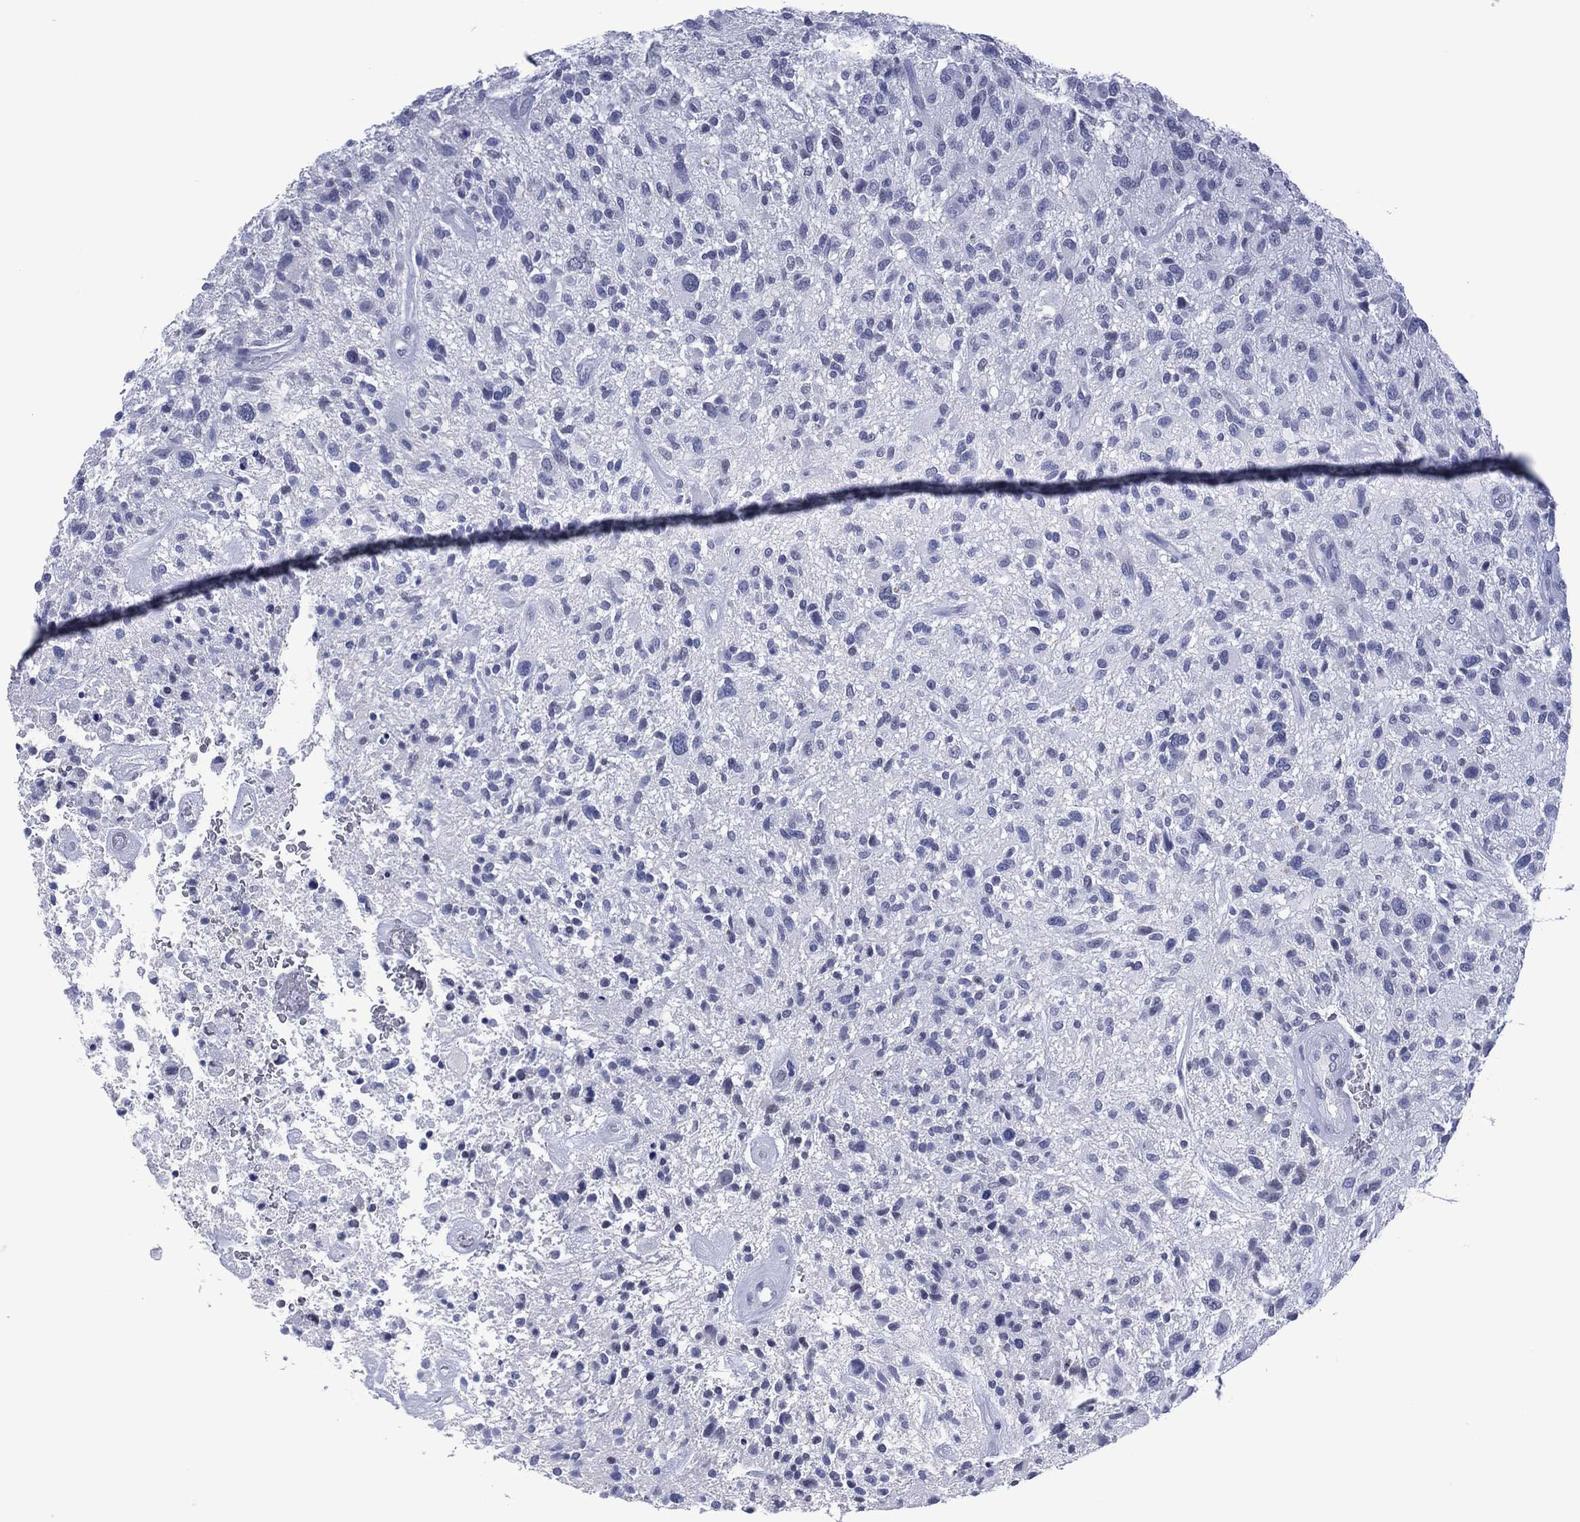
{"staining": {"intensity": "negative", "quantity": "none", "location": "none"}, "tissue": "glioma", "cell_type": "Tumor cells", "image_type": "cancer", "snomed": [{"axis": "morphology", "description": "Glioma, malignant, High grade"}, {"axis": "topography", "description": "Brain"}], "caption": "A high-resolution histopathology image shows immunohistochemistry (IHC) staining of high-grade glioma (malignant), which demonstrates no significant positivity in tumor cells.", "gene": "UTF1", "patient": {"sex": "male", "age": 47}}